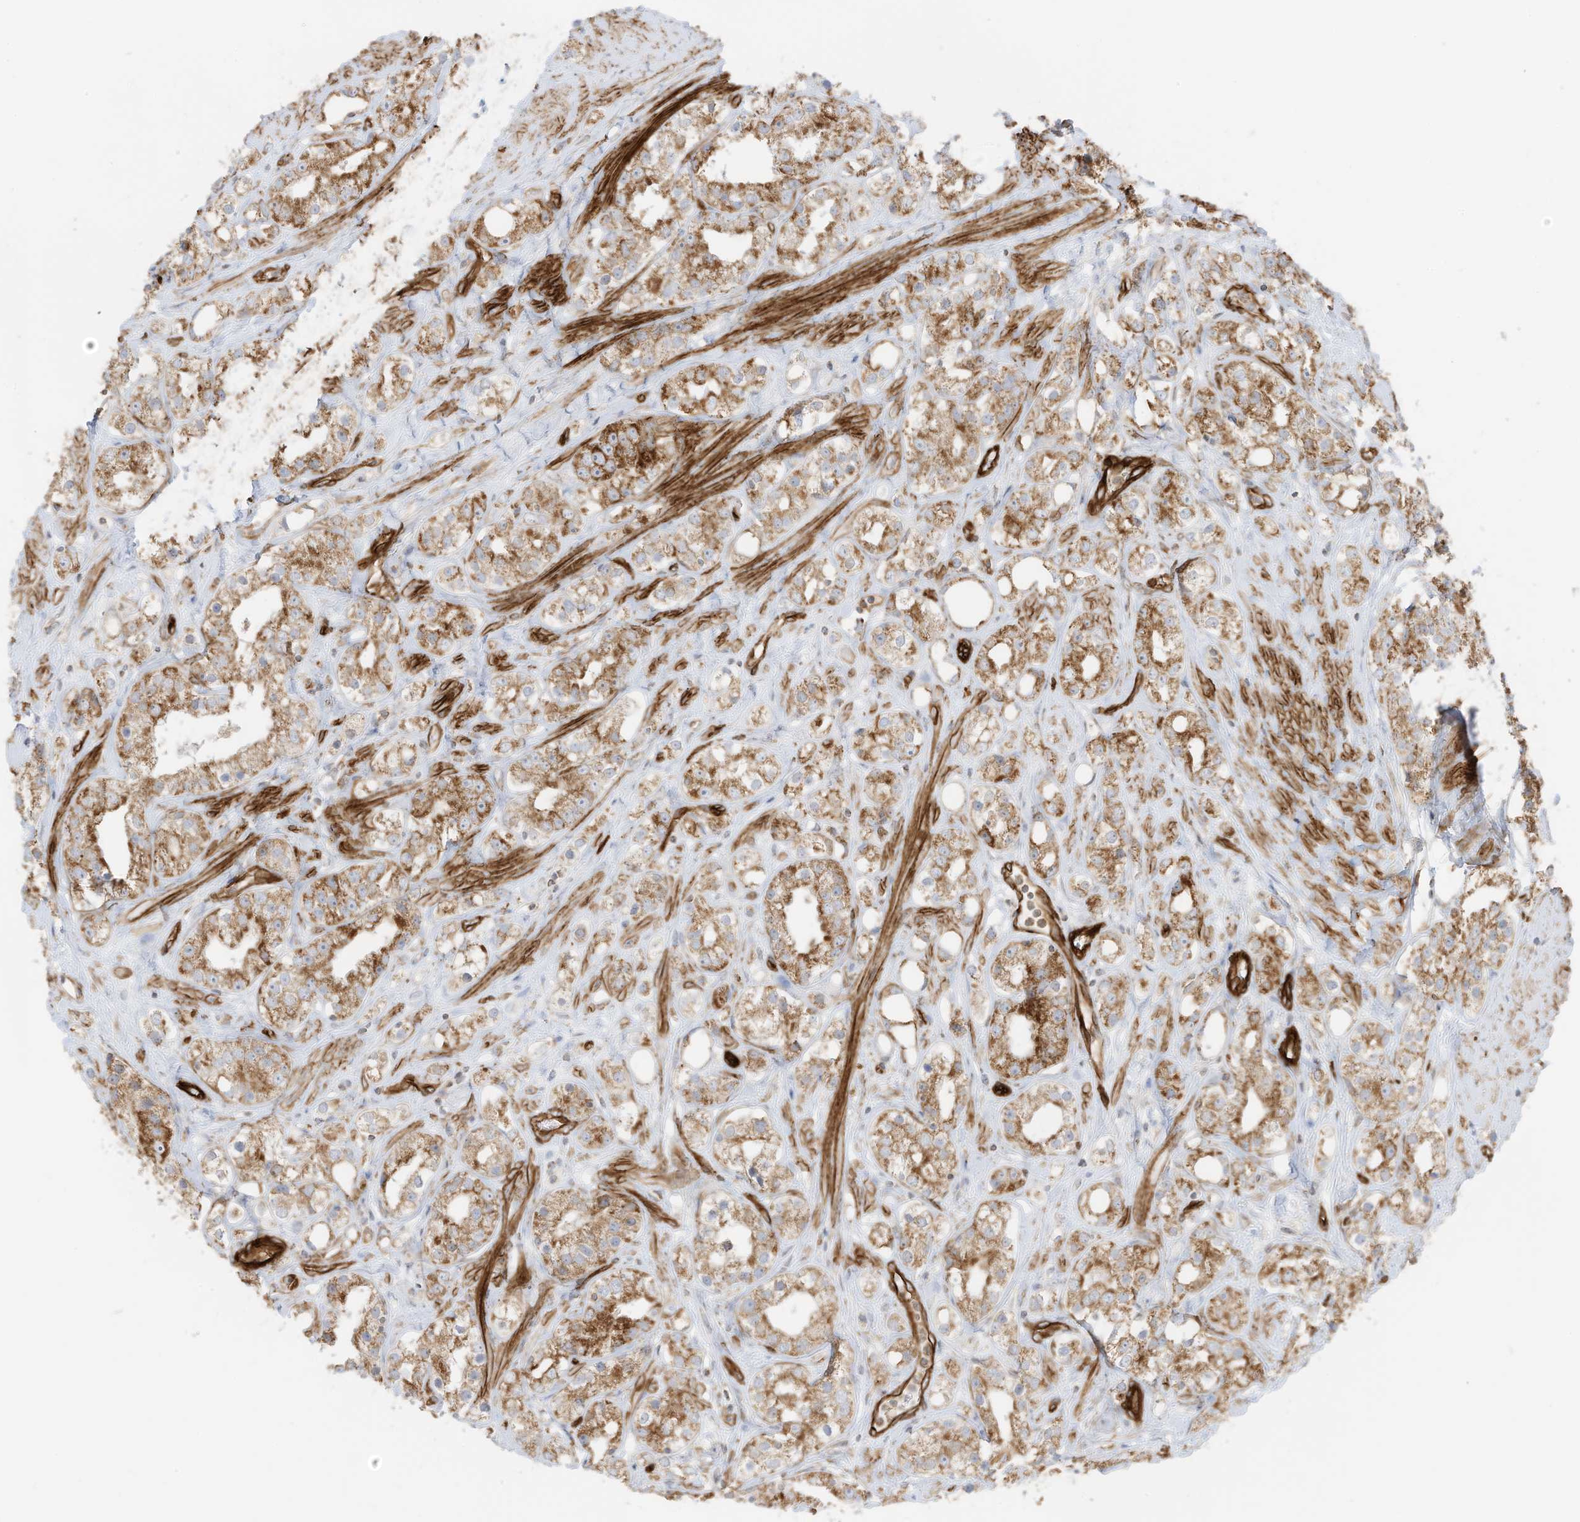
{"staining": {"intensity": "moderate", "quantity": ">75%", "location": "cytoplasmic/membranous"}, "tissue": "prostate cancer", "cell_type": "Tumor cells", "image_type": "cancer", "snomed": [{"axis": "morphology", "description": "Adenocarcinoma, NOS"}, {"axis": "topography", "description": "Prostate"}], "caption": "This is an image of immunohistochemistry staining of adenocarcinoma (prostate), which shows moderate expression in the cytoplasmic/membranous of tumor cells.", "gene": "ABCB7", "patient": {"sex": "male", "age": 79}}